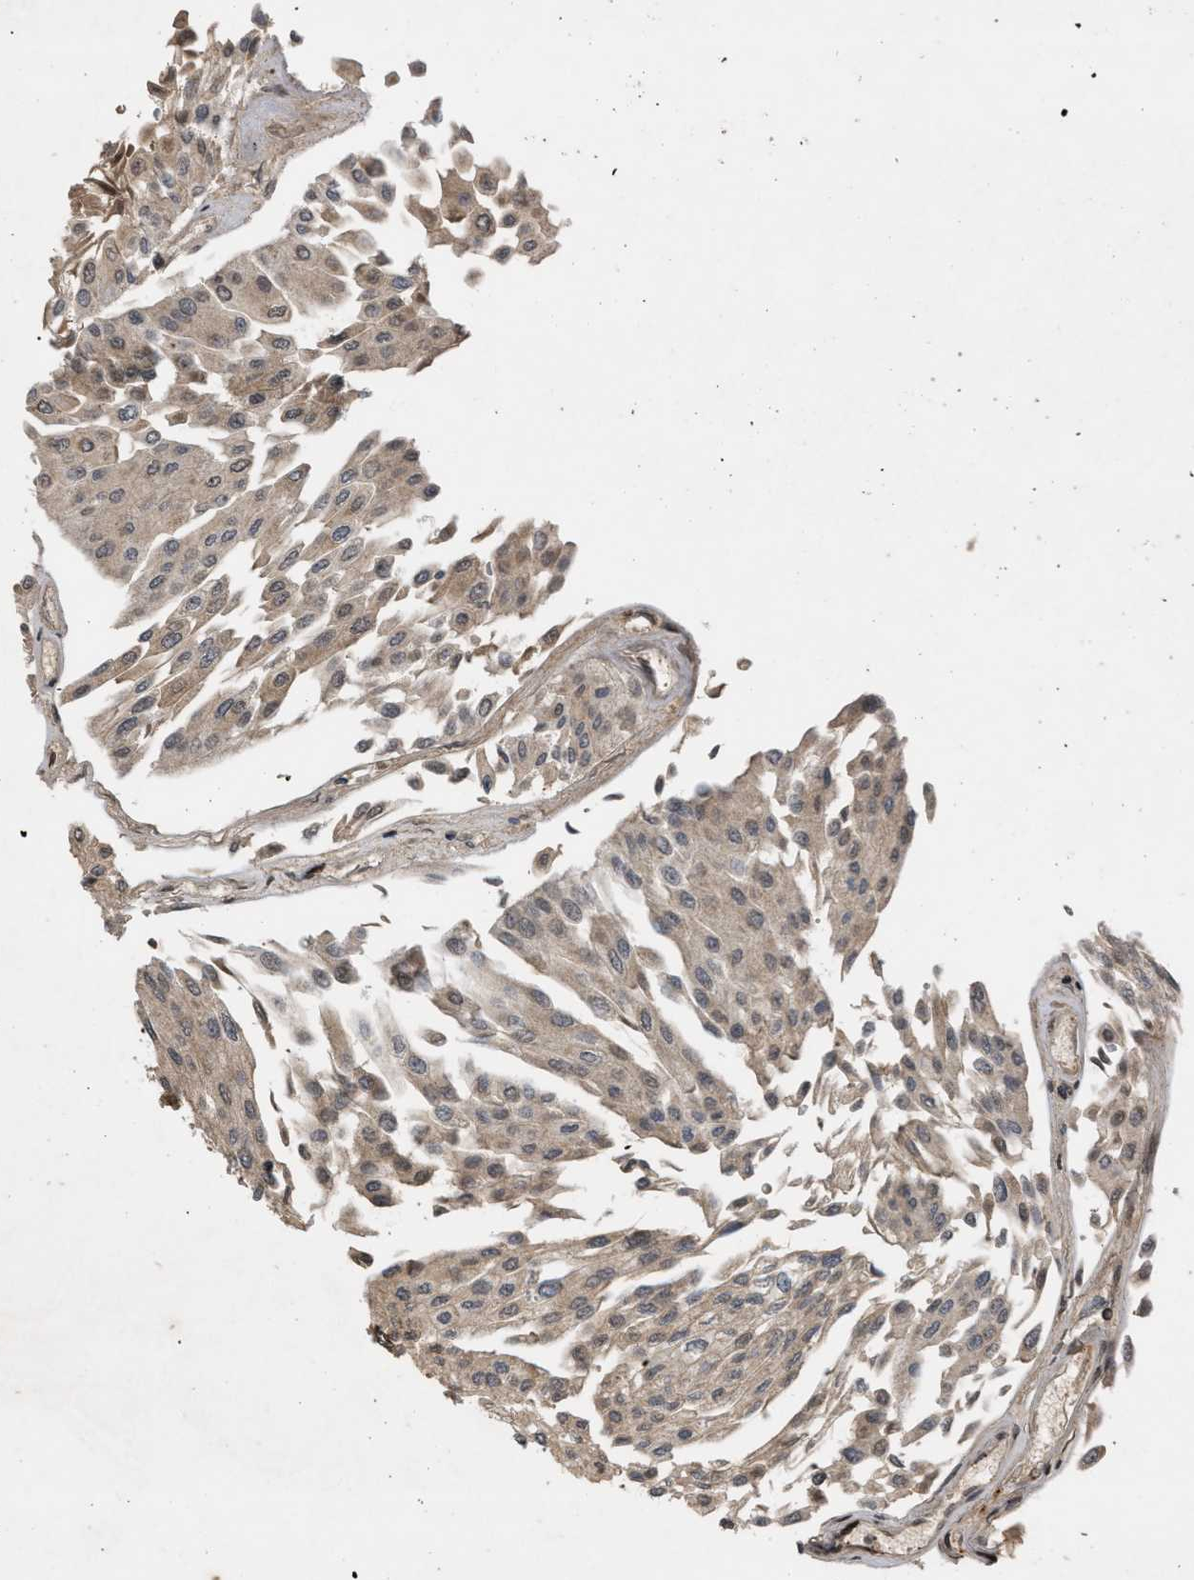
{"staining": {"intensity": "weak", "quantity": ">75%", "location": "cytoplasmic/membranous"}, "tissue": "urothelial cancer", "cell_type": "Tumor cells", "image_type": "cancer", "snomed": [{"axis": "morphology", "description": "Urothelial carcinoma, Low grade"}, {"axis": "topography", "description": "Urinary bladder"}], "caption": "A brown stain labels weak cytoplasmic/membranous expression of a protein in urothelial carcinoma (low-grade) tumor cells. The staining was performed using DAB (3,3'-diaminobenzidine), with brown indicating positive protein expression. Nuclei are stained blue with hematoxylin.", "gene": "CRY1", "patient": {"sex": "male", "age": 67}}